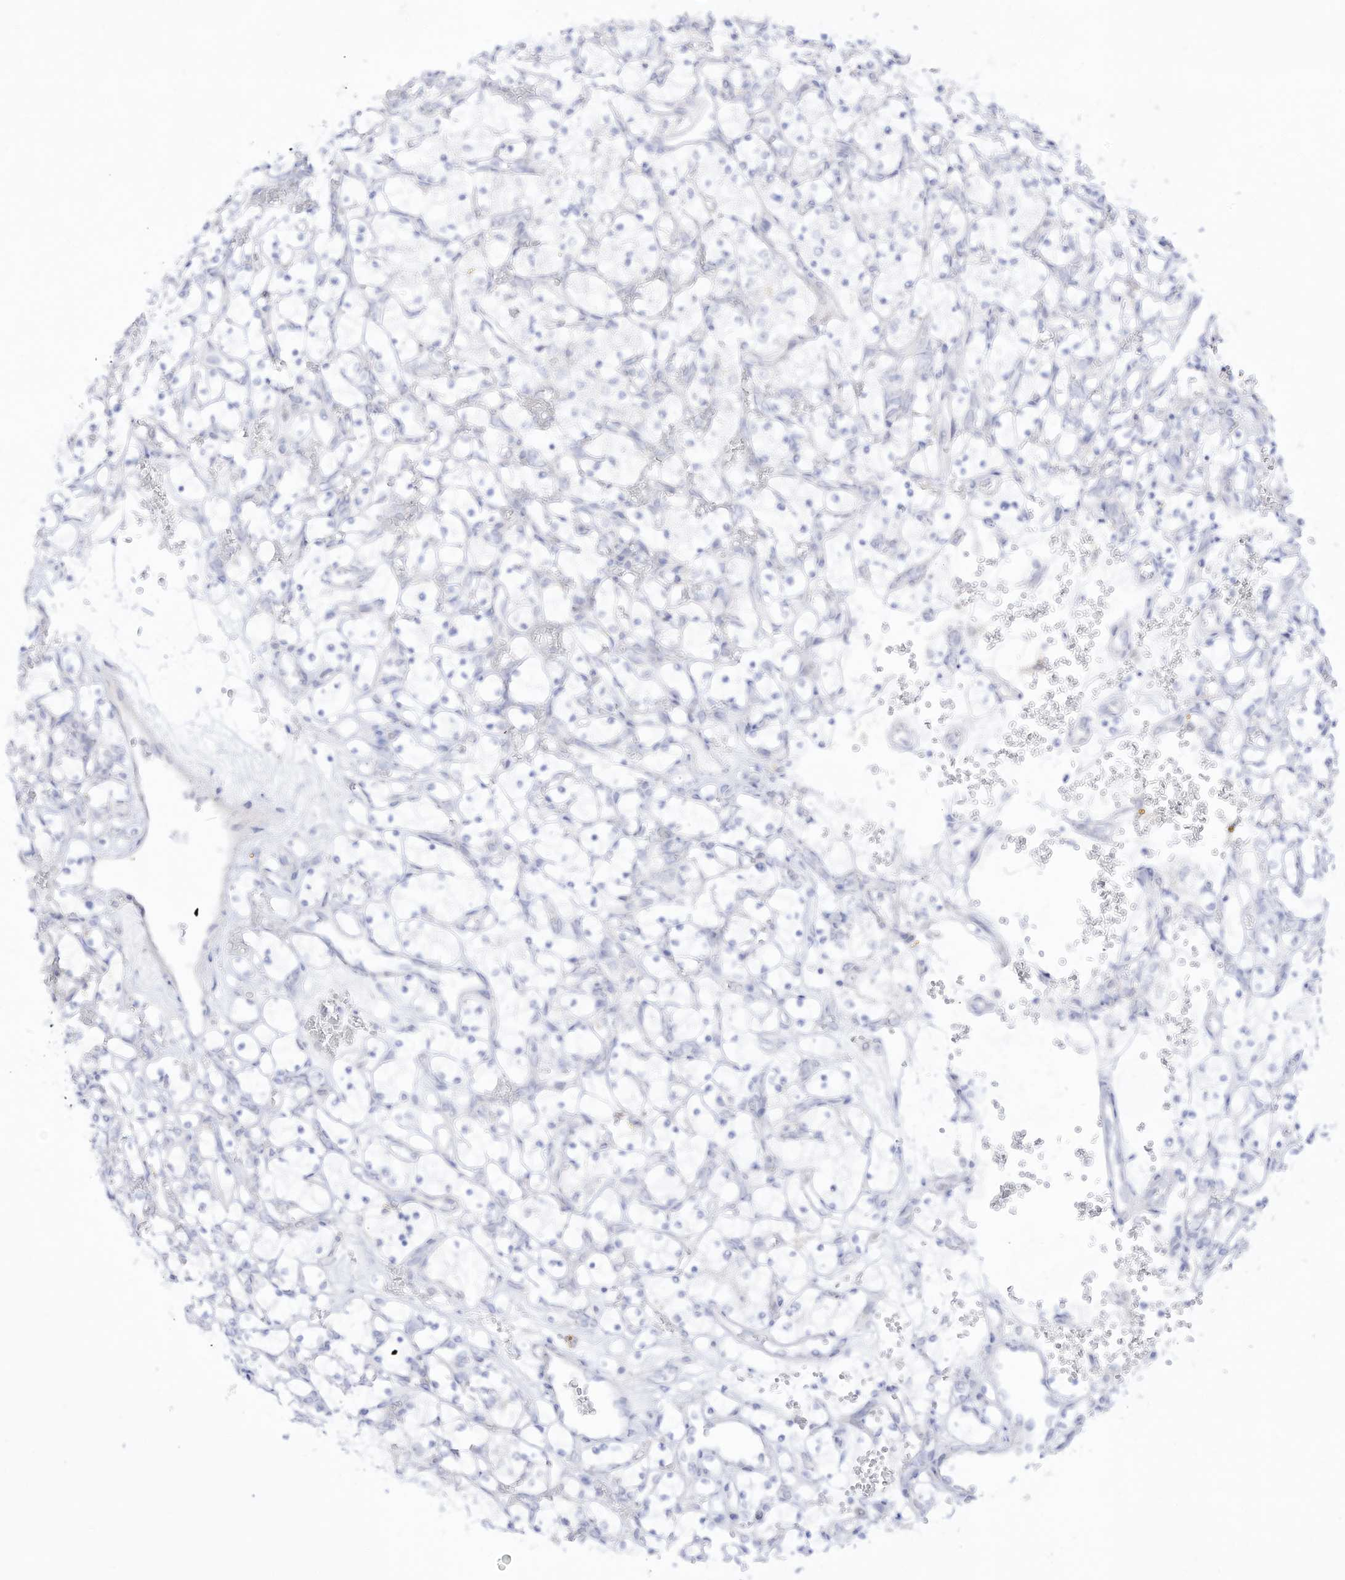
{"staining": {"intensity": "negative", "quantity": "none", "location": "none"}, "tissue": "renal cancer", "cell_type": "Tumor cells", "image_type": "cancer", "snomed": [{"axis": "morphology", "description": "Adenocarcinoma, NOS"}, {"axis": "topography", "description": "Kidney"}], "caption": "This is an immunohistochemistry histopathology image of renal adenocarcinoma. There is no expression in tumor cells.", "gene": "DMKN", "patient": {"sex": "female", "age": 69}}